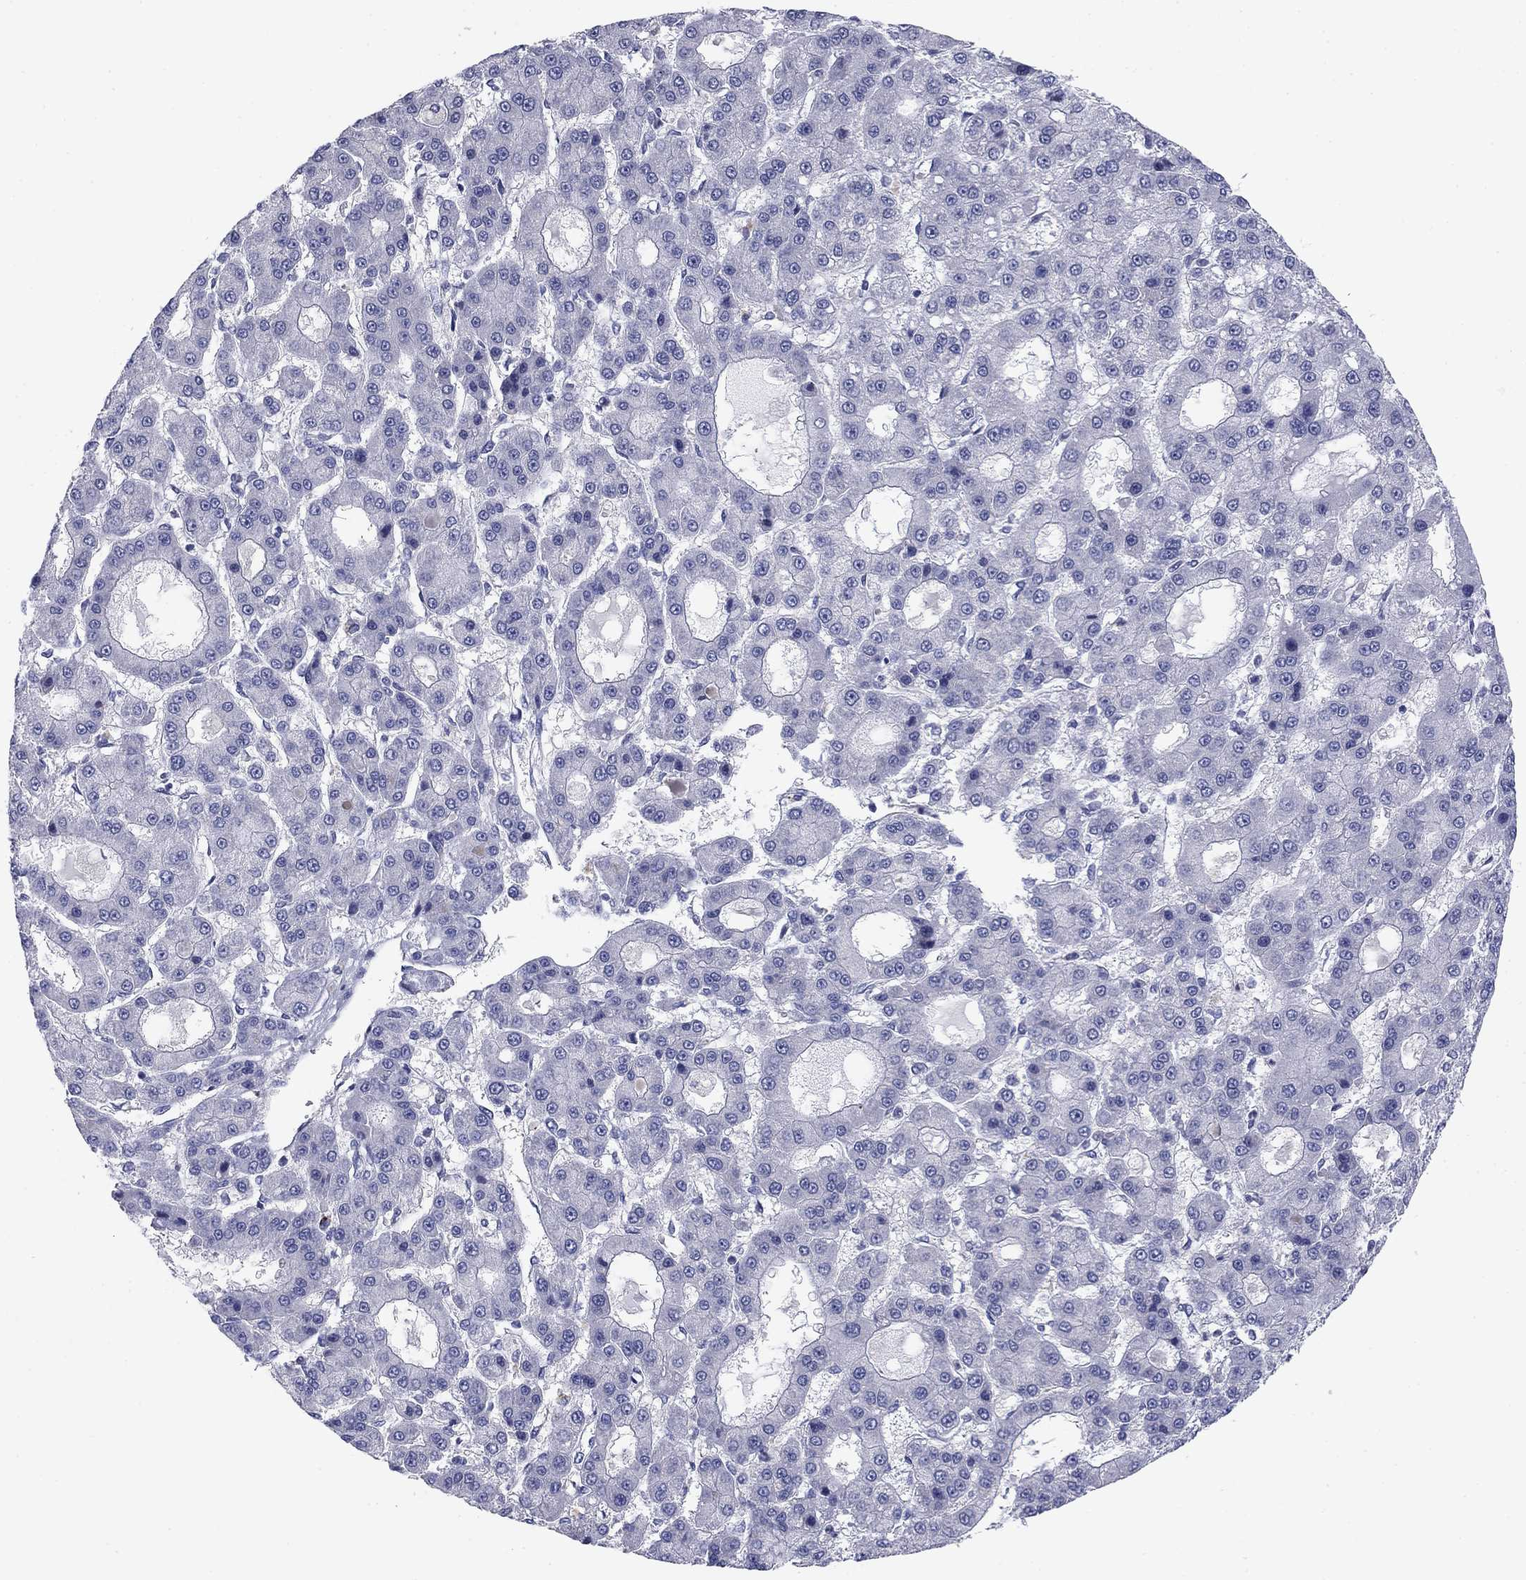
{"staining": {"intensity": "negative", "quantity": "none", "location": "none"}, "tissue": "liver cancer", "cell_type": "Tumor cells", "image_type": "cancer", "snomed": [{"axis": "morphology", "description": "Carcinoma, Hepatocellular, NOS"}, {"axis": "topography", "description": "Liver"}], "caption": "DAB immunohistochemical staining of human liver cancer (hepatocellular carcinoma) demonstrates no significant staining in tumor cells.", "gene": "PSD4", "patient": {"sex": "male", "age": 70}}